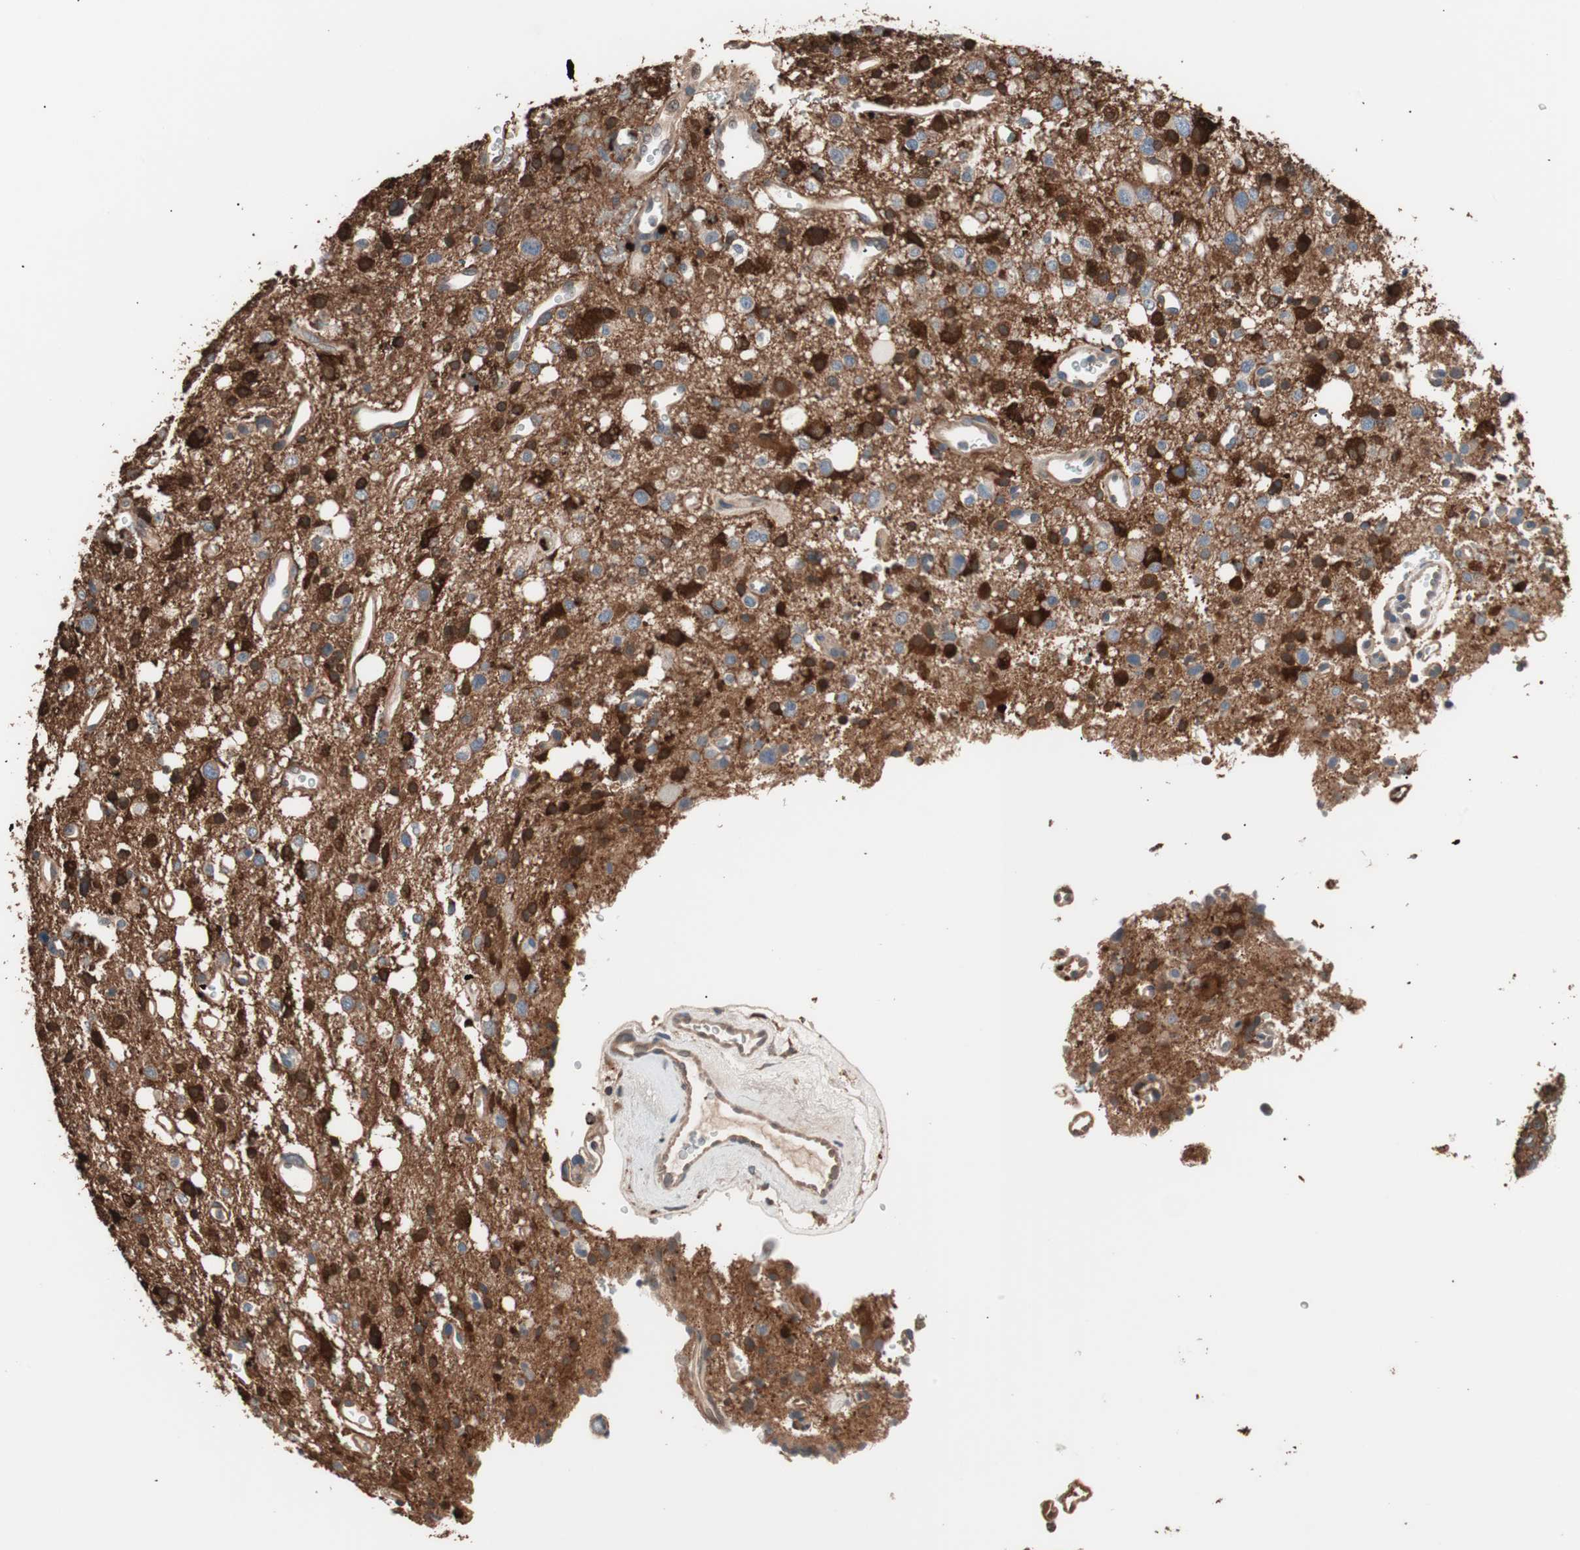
{"staining": {"intensity": "strong", "quantity": ">75%", "location": "cytoplasmic/membranous"}, "tissue": "glioma", "cell_type": "Tumor cells", "image_type": "cancer", "snomed": [{"axis": "morphology", "description": "Glioma, malignant, High grade"}, {"axis": "topography", "description": "Brain"}], "caption": "Protein analysis of glioma tissue demonstrates strong cytoplasmic/membranous positivity in approximately >75% of tumor cells.", "gene": "CCT3", "patient": {"sex": "male", "age": 47}}